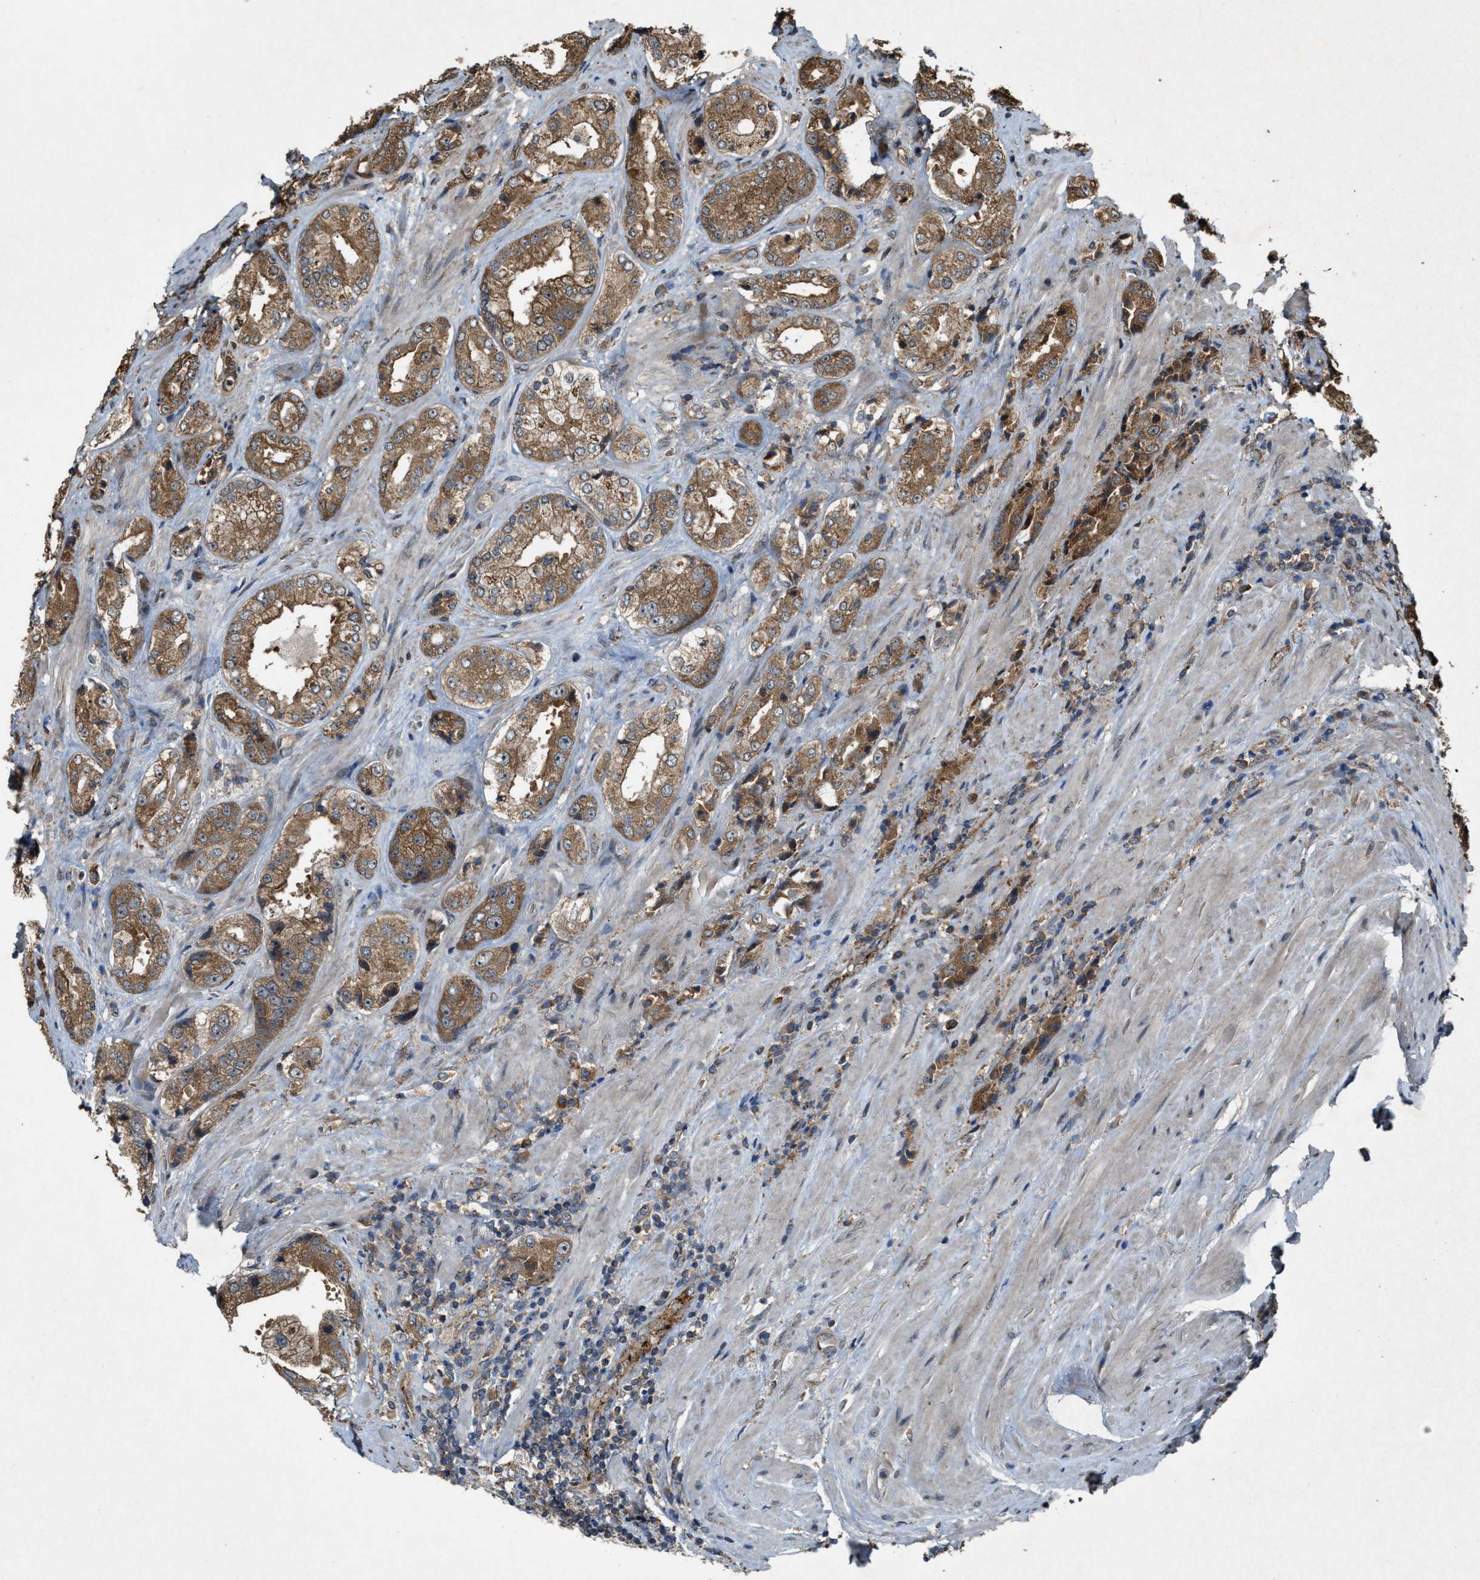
{"staining": {"intensity": "moderate", "quantity": ">75%", "location": "cytoplasmic/membranous"}, "tissue": "prostate cancer", "cell_type": "Tumor cells", "image_type": "cancer", "snomed": [{"axis": "morphology", "description": "Adenocarcinoma, High grade"}, {"axis": "topography", "description": "Prostate"}], "caption": "Moderate cytoplasmic/membranous protein positivity is appreciated in approximately >75% of tumor cells in prostate cancer. (DAB IHC with brightfield microscopy, high magnification).", "gene": "ARHGEF5", "patient": {"sex": "male", "age": 61}}